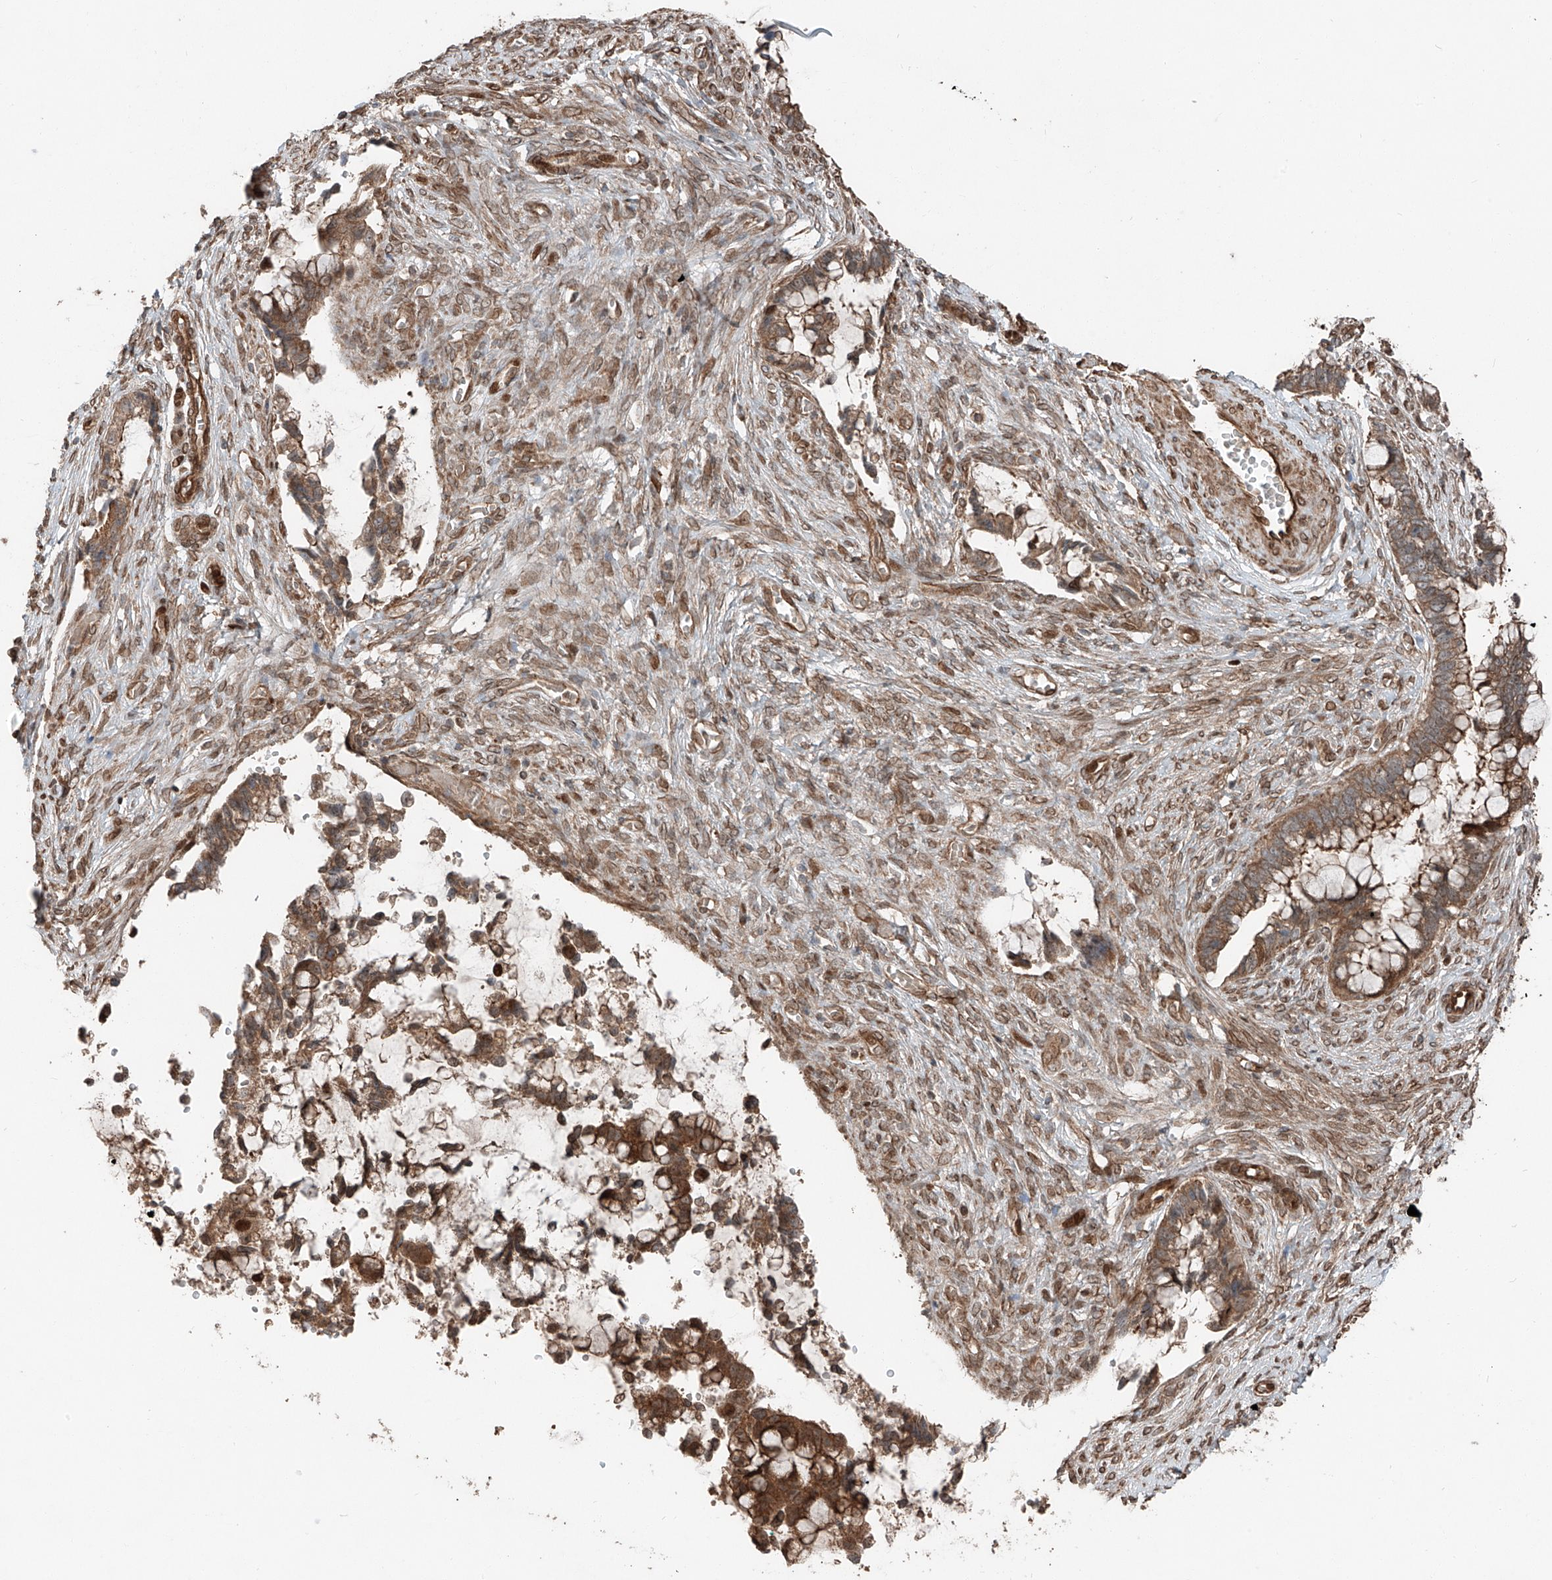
{"staining": {"intensity": "moderate", "quantity": ">75%", "location": "cytoplasmic/membranous"}, "tissue": "cervical cancer", "cell_type": "Tumor cells", "image_type": "cancer", "snomed": [{"axis": "morphology", "description": "Adenocarcinoma, NOS"}, {"axis": "topography", "description": "Cervix"}], "caption": "Immunohistochemical staining of human cervical adenocarcinoma exhibits medium levels of moderate cytoplasmic/membranous staining in about >75% of tumor cells.", "gene": "CEP162", "patient": {"sex": "female", "age": 44}}